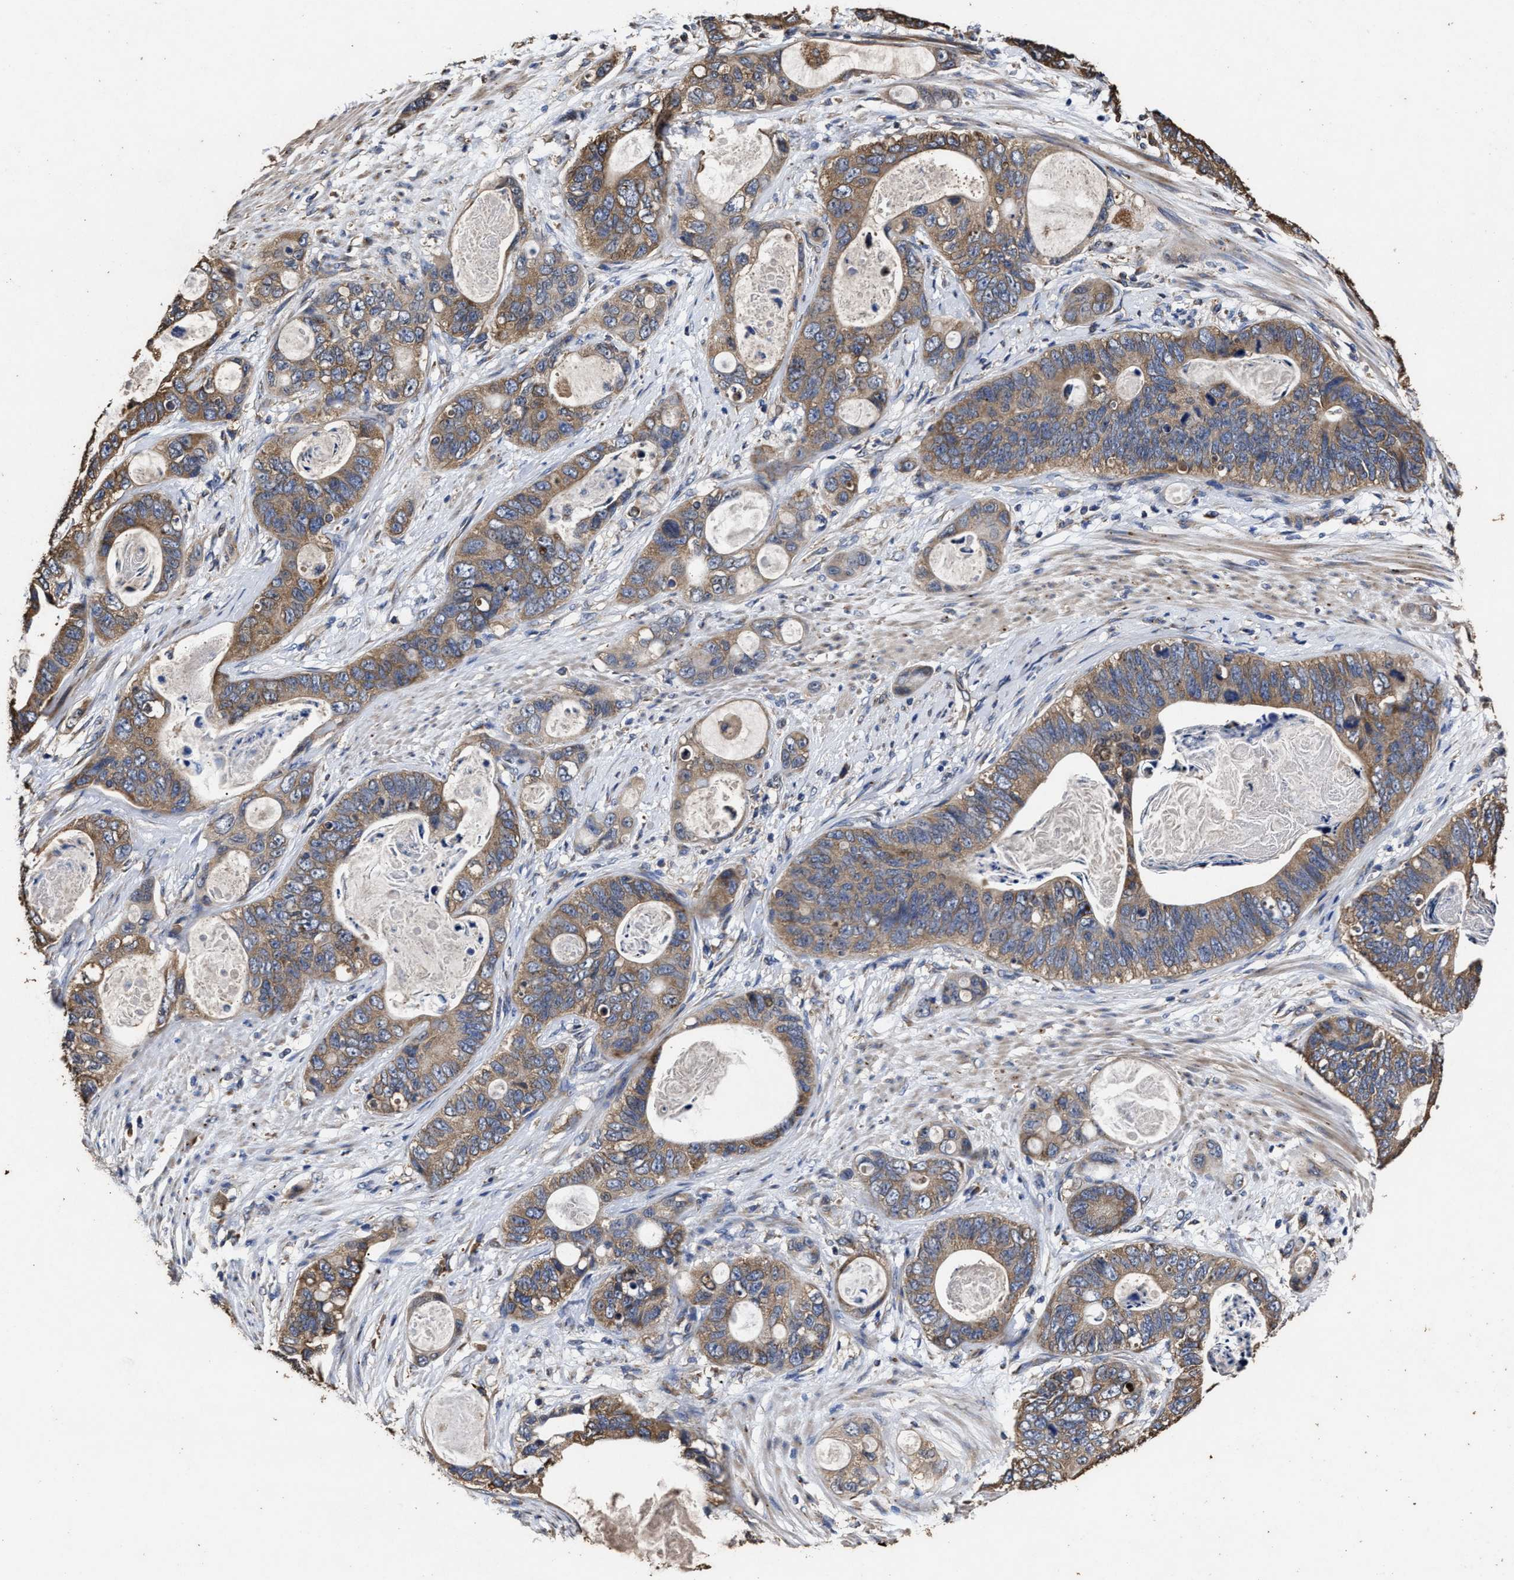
{"staining": {"intensity": "moderate", "quantity": ">75%", "location": "cytoplasmic/membranous"}, "tissue": "stomach cancer", "cell_type": "Tumor cells", "image_type": "cancer", "snomed": [{"axis": "morphology", "description": "Normal tissue, NOS"}, {"axis": "morphology", "description": "Adenocarcinoma, NOS"}, {"axis": "topography", "description": "Stomach"}], "caption": "Stomach cancer (adenocarcinoma) stained for a protein exhibits moderate cytoplasmic/membranous positivity in tumor cells.", "gene": "PPM1K", "patient": {"sex": "female", "age": 89}}